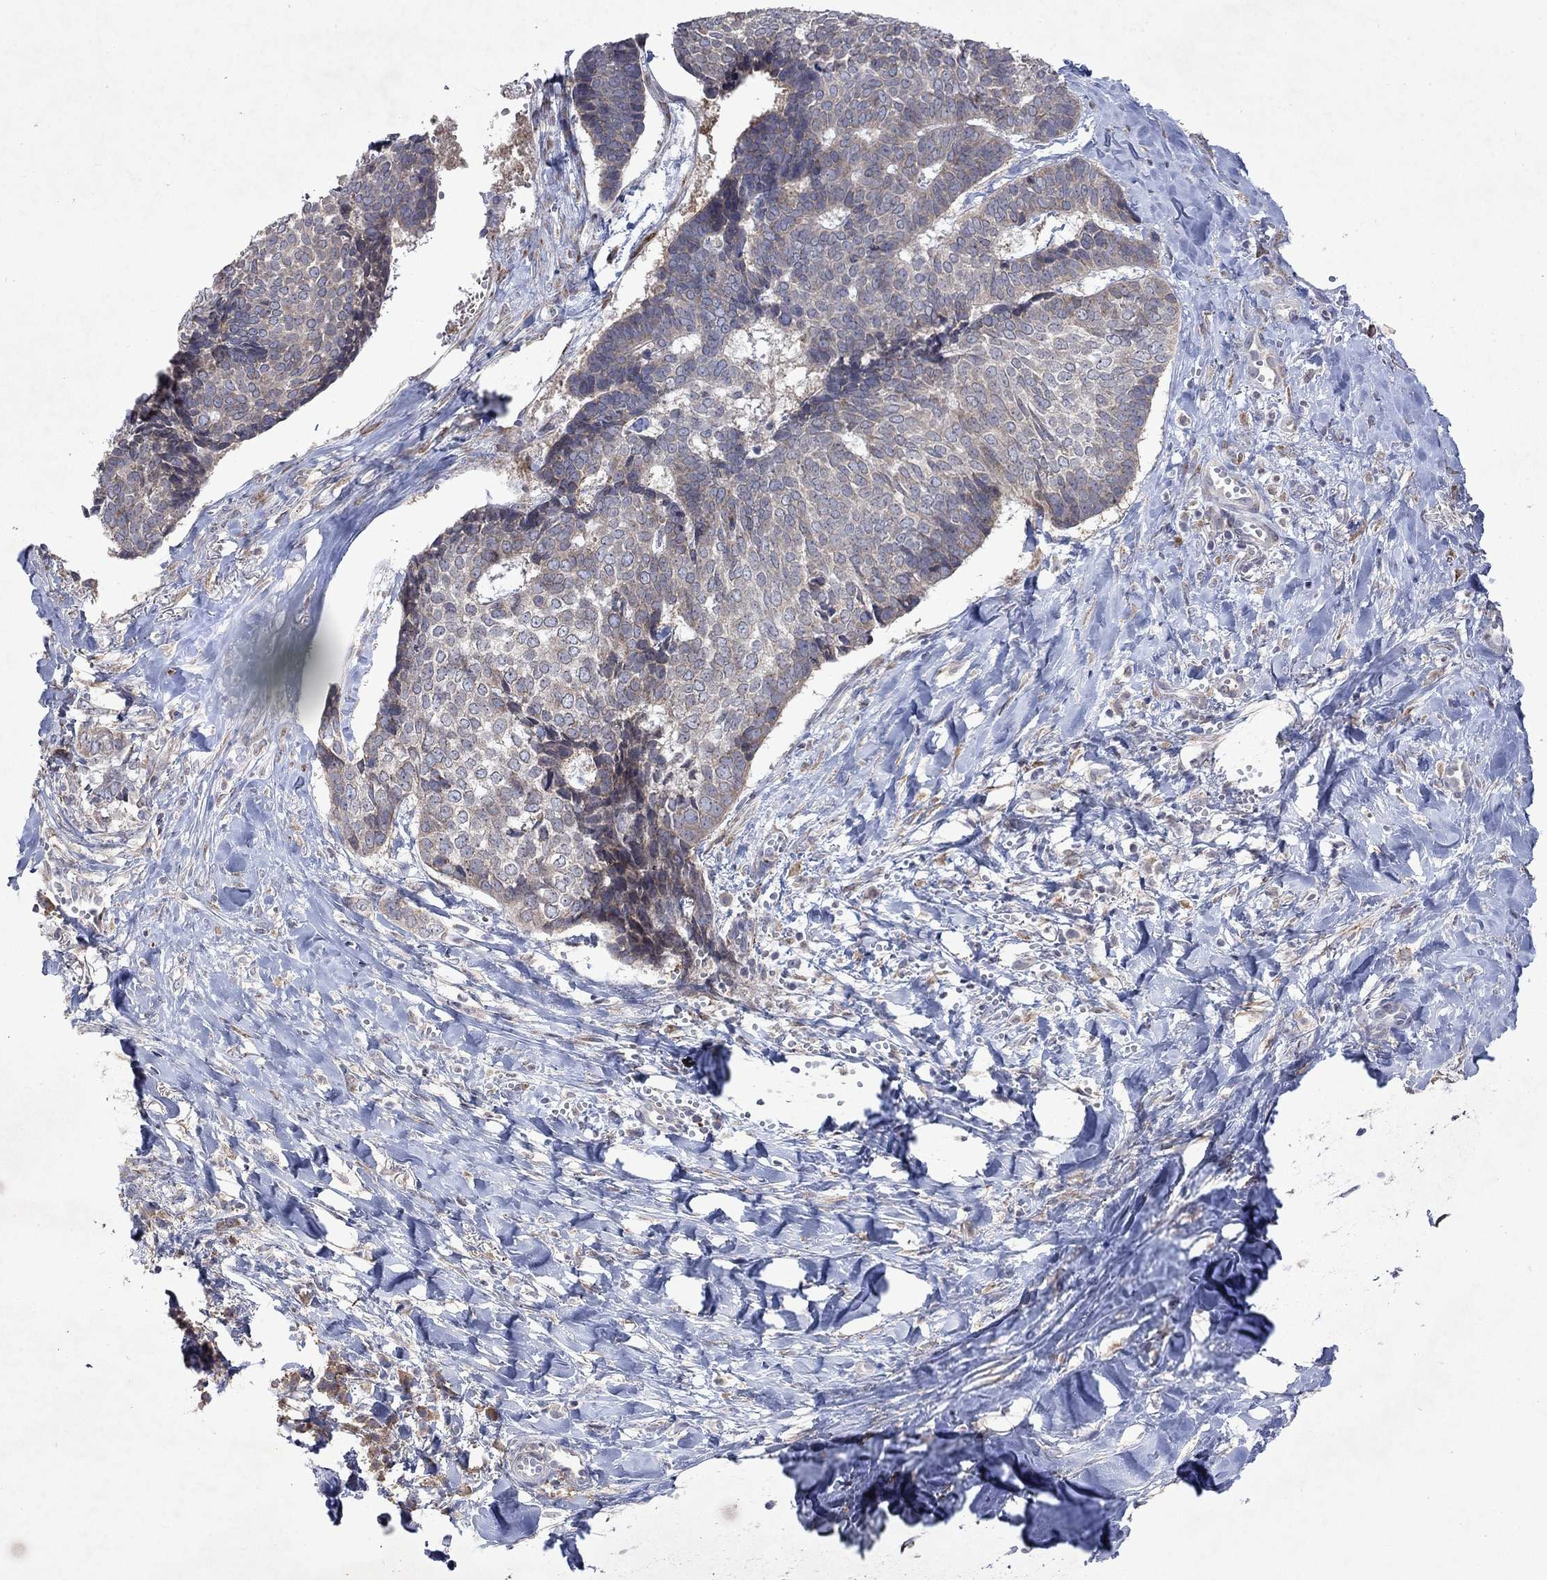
{"staining": {"intensity": "negative", "quantity": "none", "location": "none"}, "tissue": "skin cancer", "cell_type": "Tumor cells", "image_type": "cancer", "snomed": [{"axis": "morphology", "description": "Basal cell carcinoma"}, {"axis": "topography", "description": "Skin"}], "caption": "Micrograph shows no significant protein staining in tumor cells of basal cell carcinoma (skin). (Brightfield microscopy of DAB immunohistochemistry (IHC) at high magnification).", "gene": "TMEM97", "patient": {"sex": "male", "age": 86}}